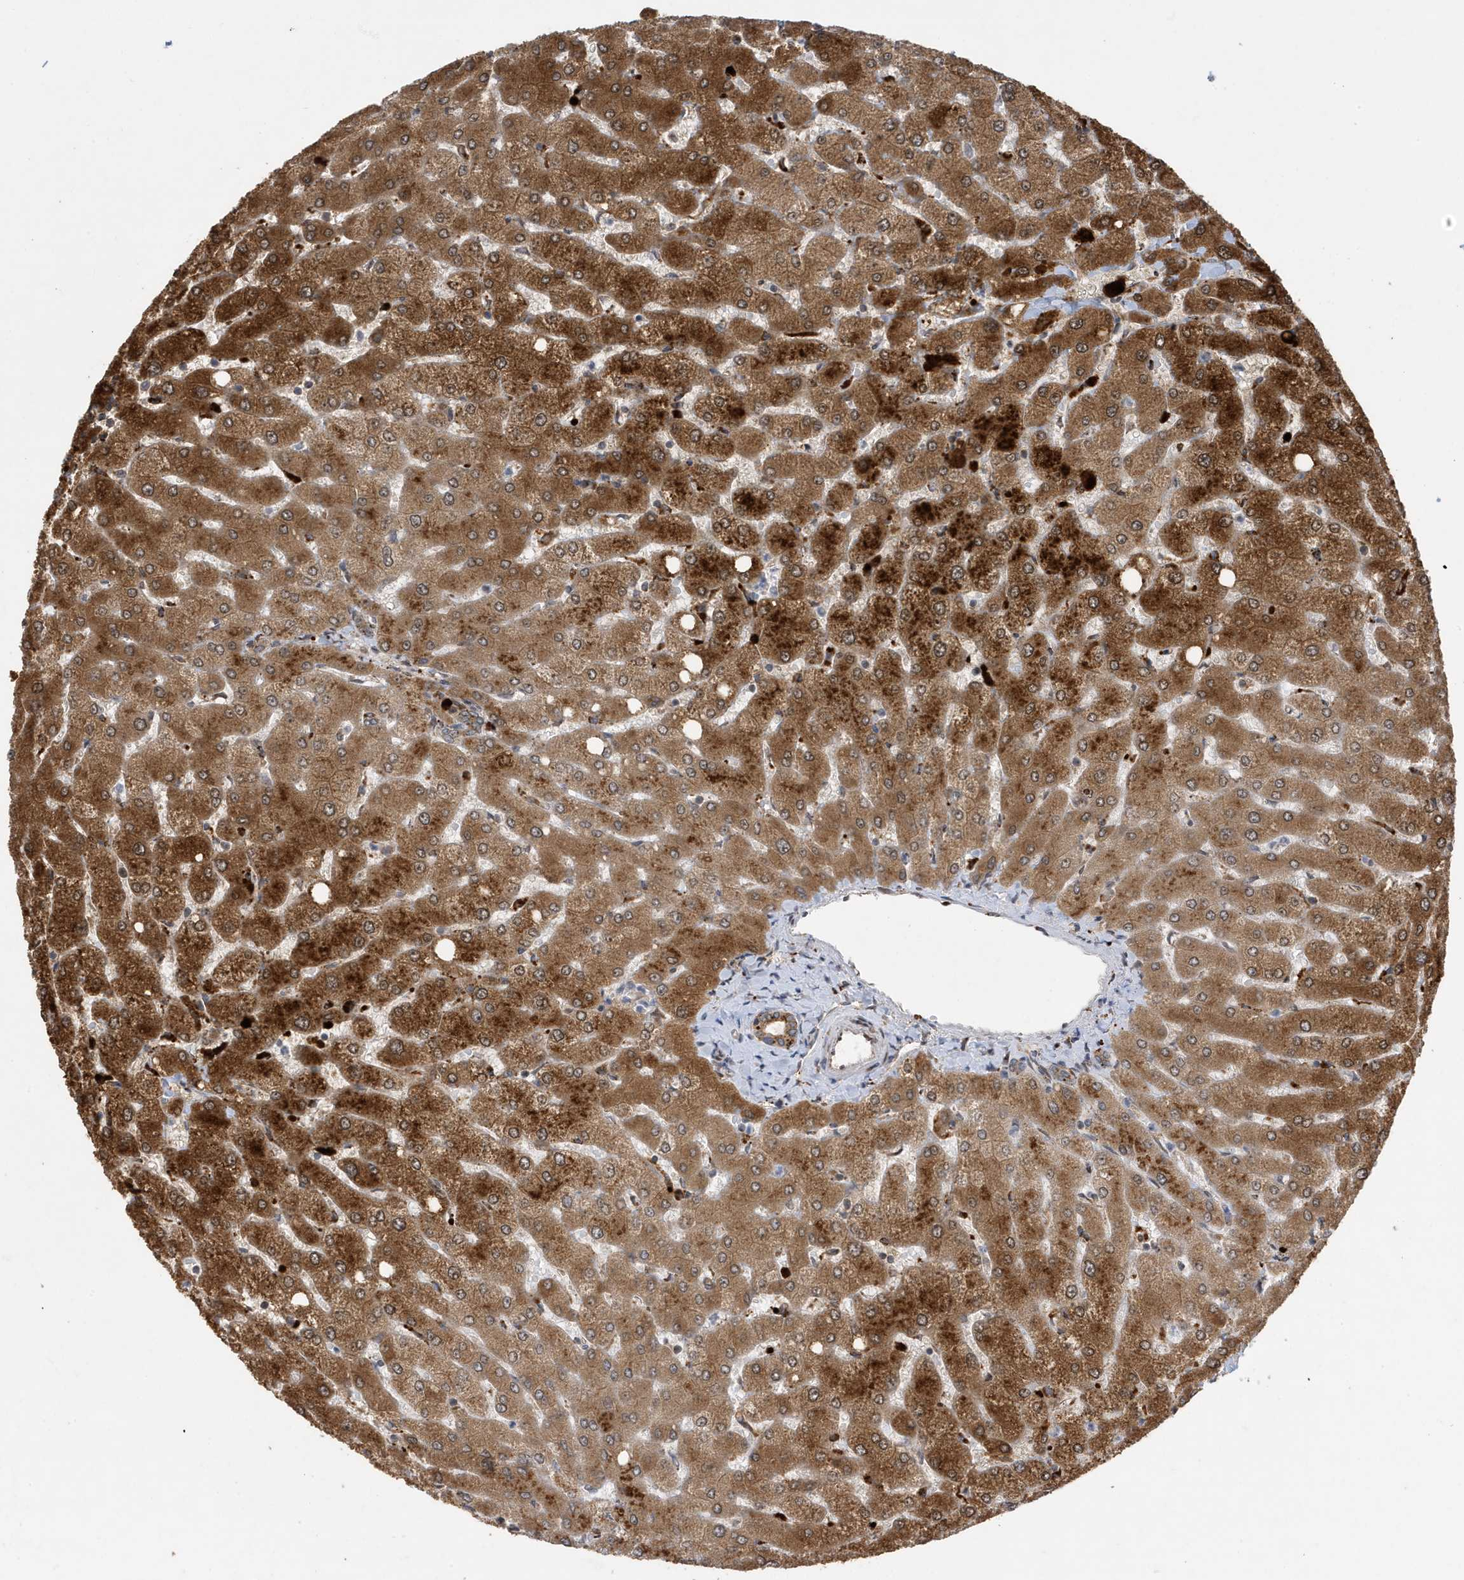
{"staining": {"intensity": "moderate", "quantity": ">75%", "location": "cytoplasmic/membranous"}, "tissue": "liver", "cell_type": "Cholangiocytes", "image_type": "normal", "snomed": [{"axis": "morphology", "description": "Normal tissue, NOS"}, {"axis": "topography", "description": "Liver"}], "caption": "Protein staining displays moderate cytoplasmic/membranous positivity in approximately >75% of cholangiocytes in unremarkable liver. (IHC, brightfield microscopy, high magnification).", "gene": "ZNF507", "patient": {"sex": "female", "age": 54}}